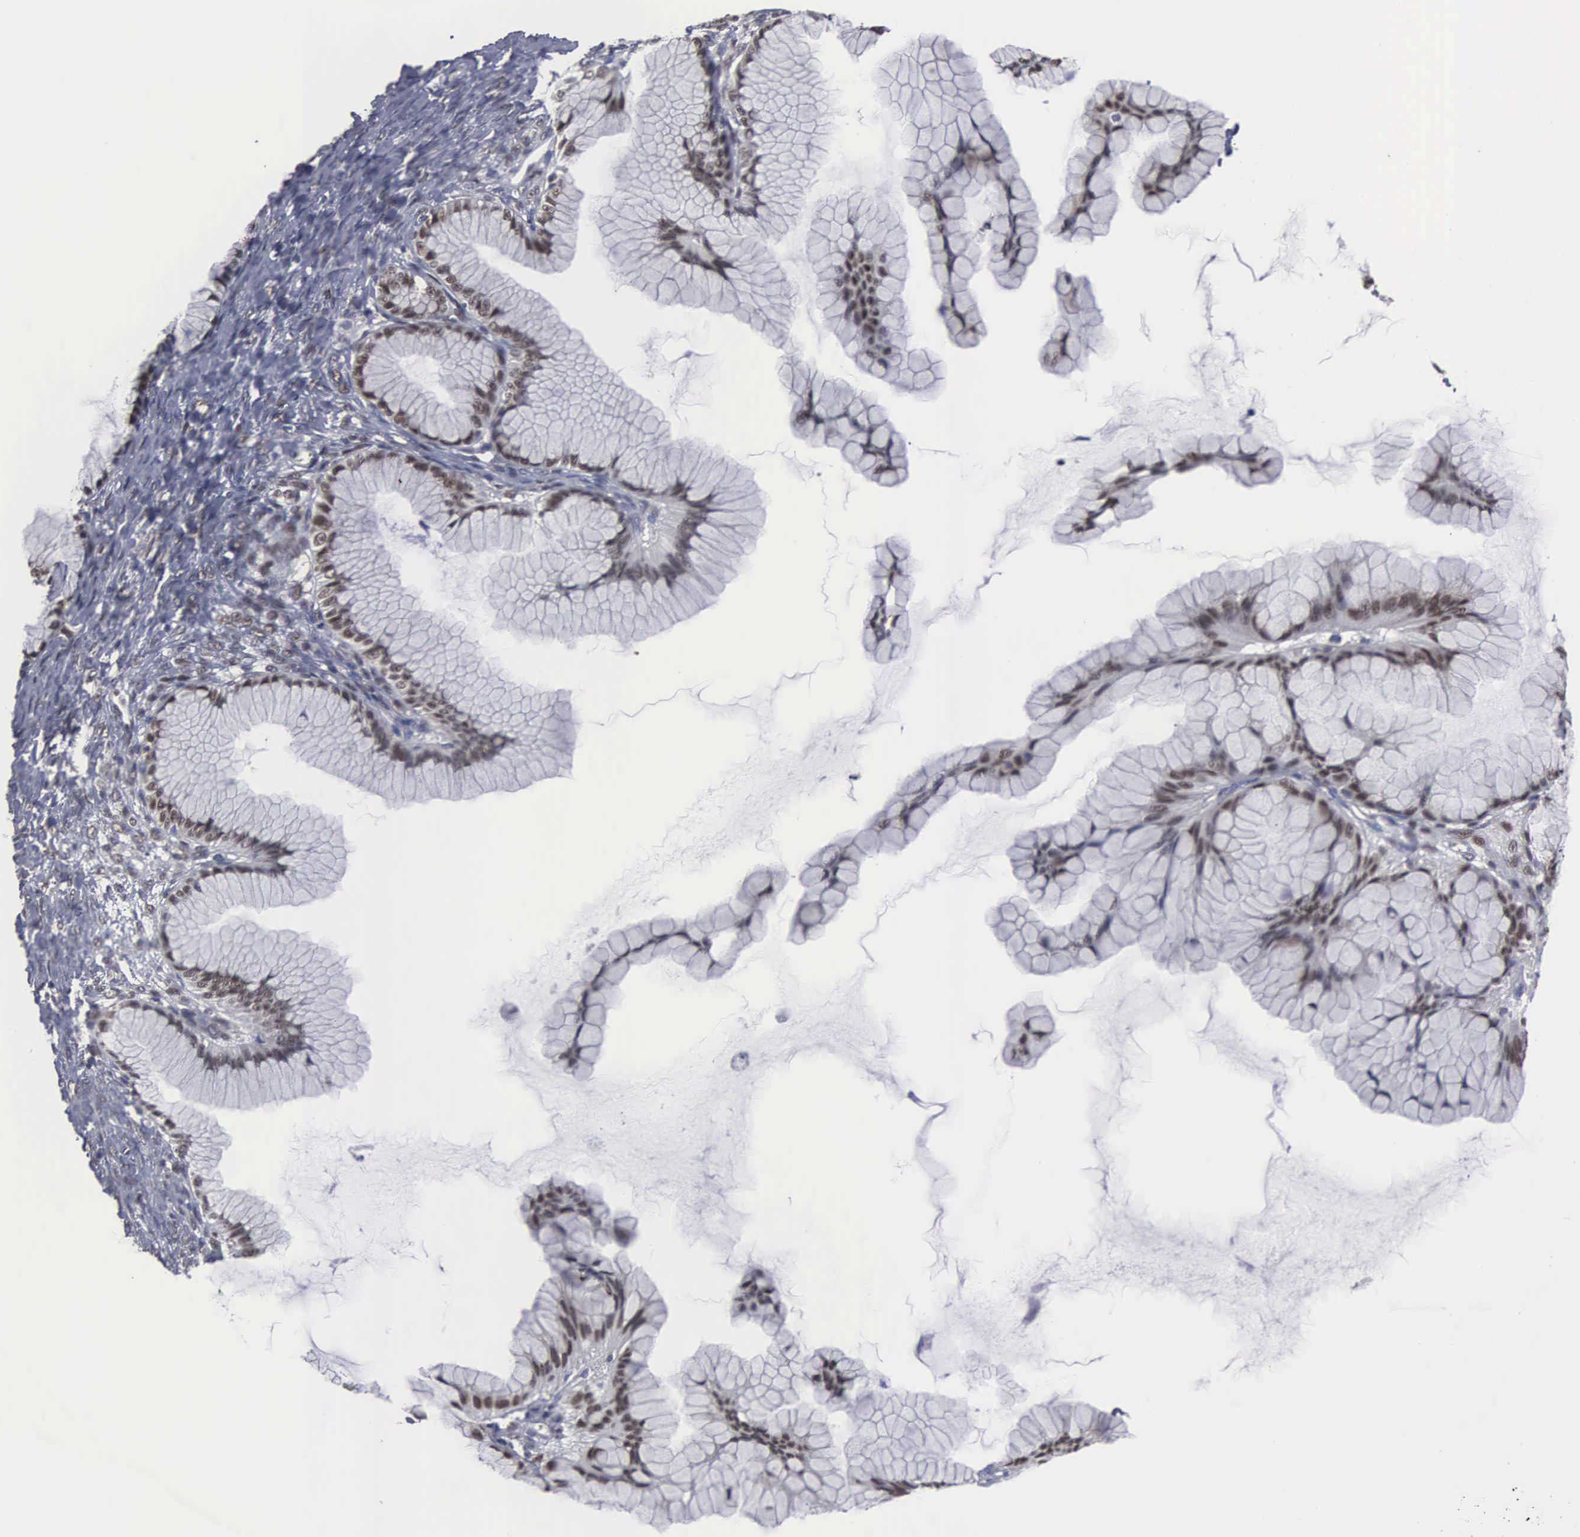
{"staining": {"intensity": "moderate", "quantity": ">75%", "location": "nuclear"}, "tissue": "ovarian cancer", "cell_type": "Tumor cells", "image_type": "cancer", "snomed": [{"axis": "morphology", "description": "Cystadenocarcinoma, mucinous, NOS"}, {"axis": "topography", "description": "Ovary"}], "caption": "Protein staining shows moderate nuclear staining in about >75% of tumor cells in ovarian mucinous cystadenocarcinoma. (brown staining indicates protein expression, while blue staining denotes nuclei).", "gene": "TRMT5", "patient": {"sex": "female", "age": 41}}